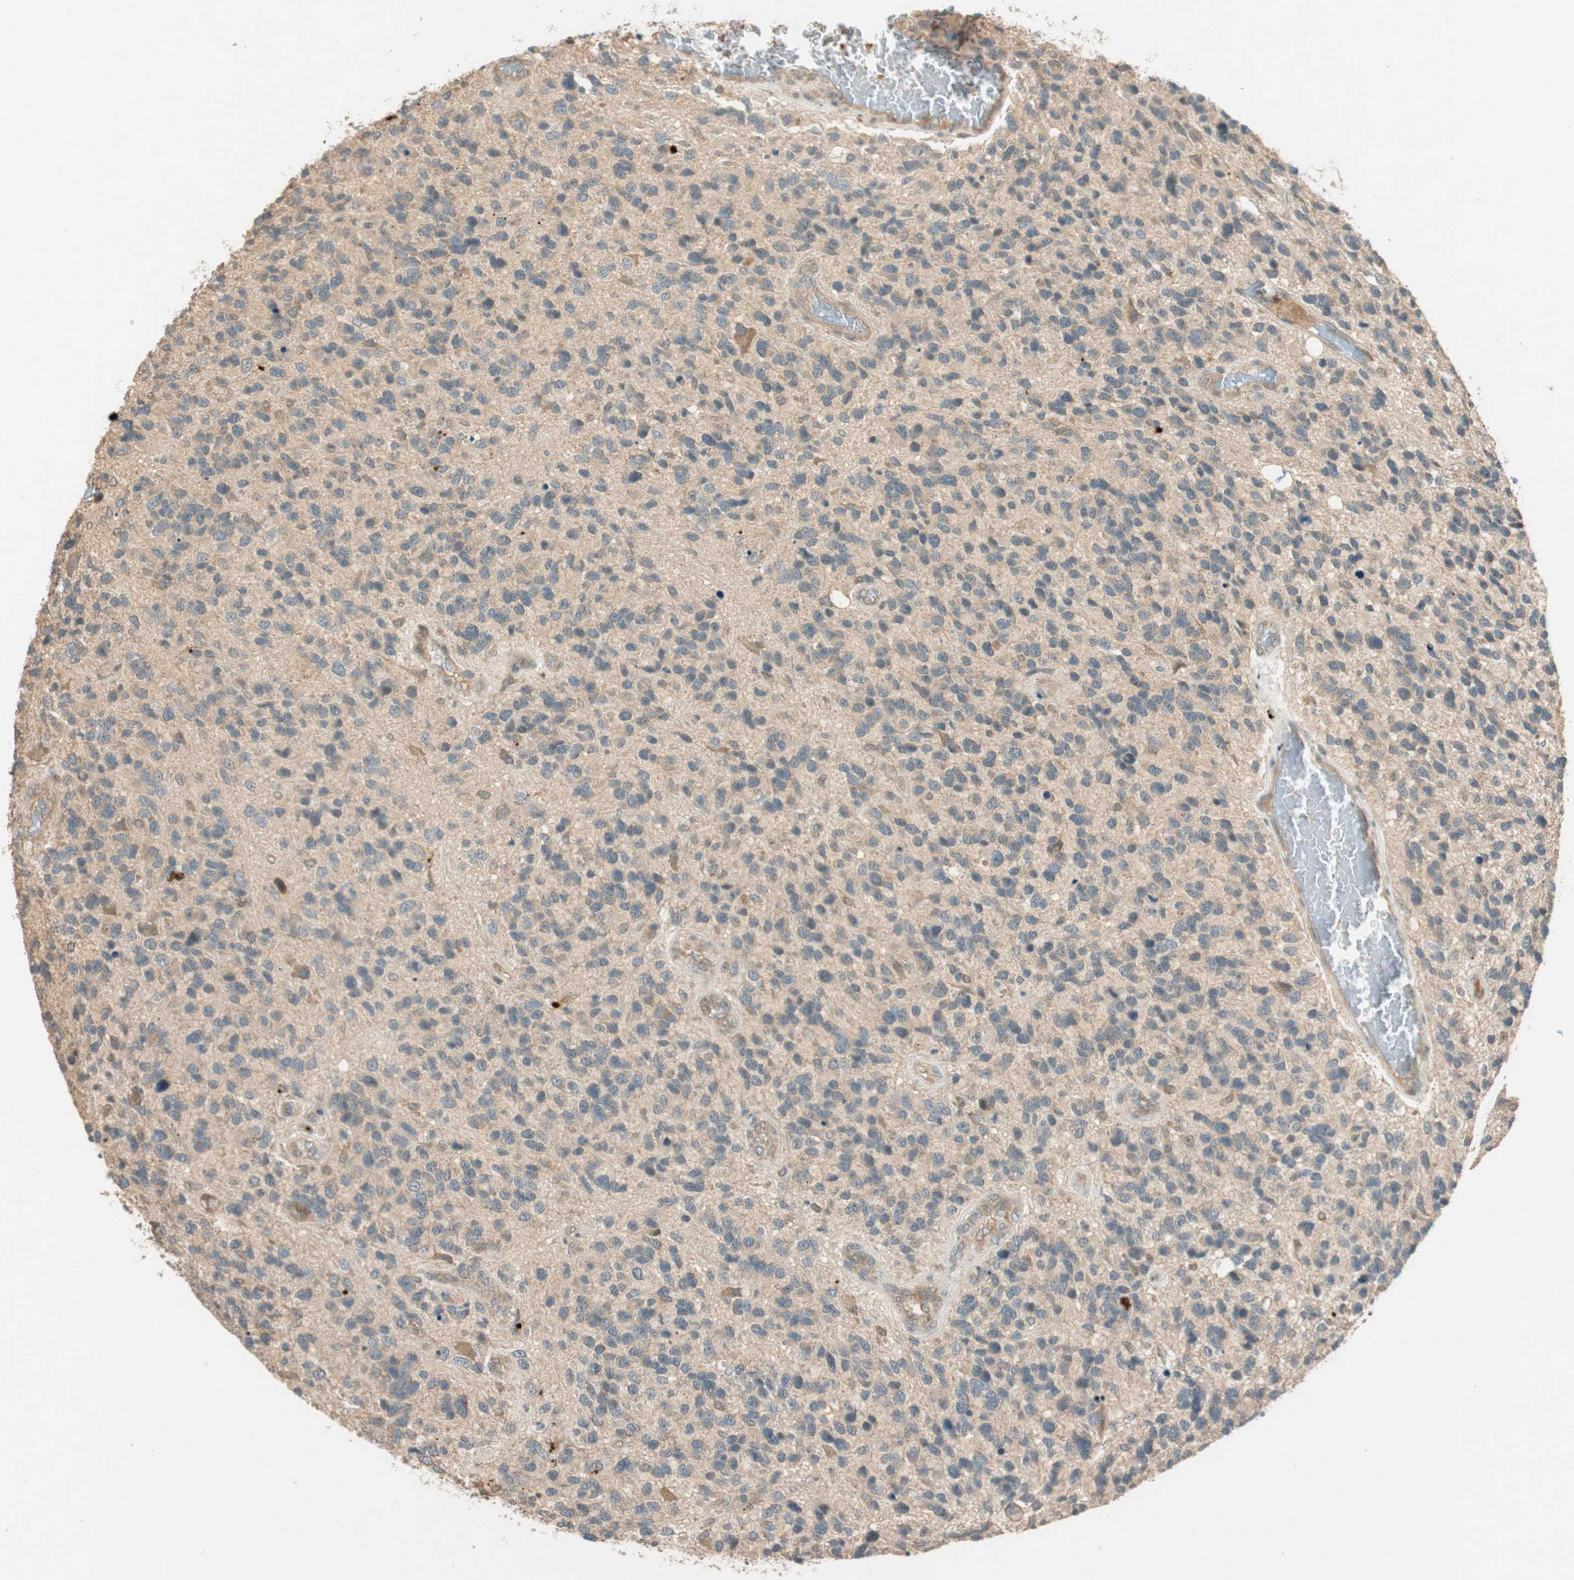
{"staining": {"intensity": "weak", "quantity": ">75%", "location": "cytoplasmic/membranous"}, "tissue": "glioma", "cell_type": "Tumor cells", "image_type": "cancer", "snomed": [{"axis": "morphology", "description": "Glioma, malignant, High grade"}, {"axis": "topography", "description": "Brain"}], "caption": "A brown stain shows weak cytoplasmic/membranous expression of a protein in human high-grade glioma (malignant) tumor cells. The protein is stained brown, and the nuclei are stained in blue (DAB IHC with brightfield microscopy, high magnification).", "gene": "GLB1", "patient": {"sex": "female", "age": 58}}